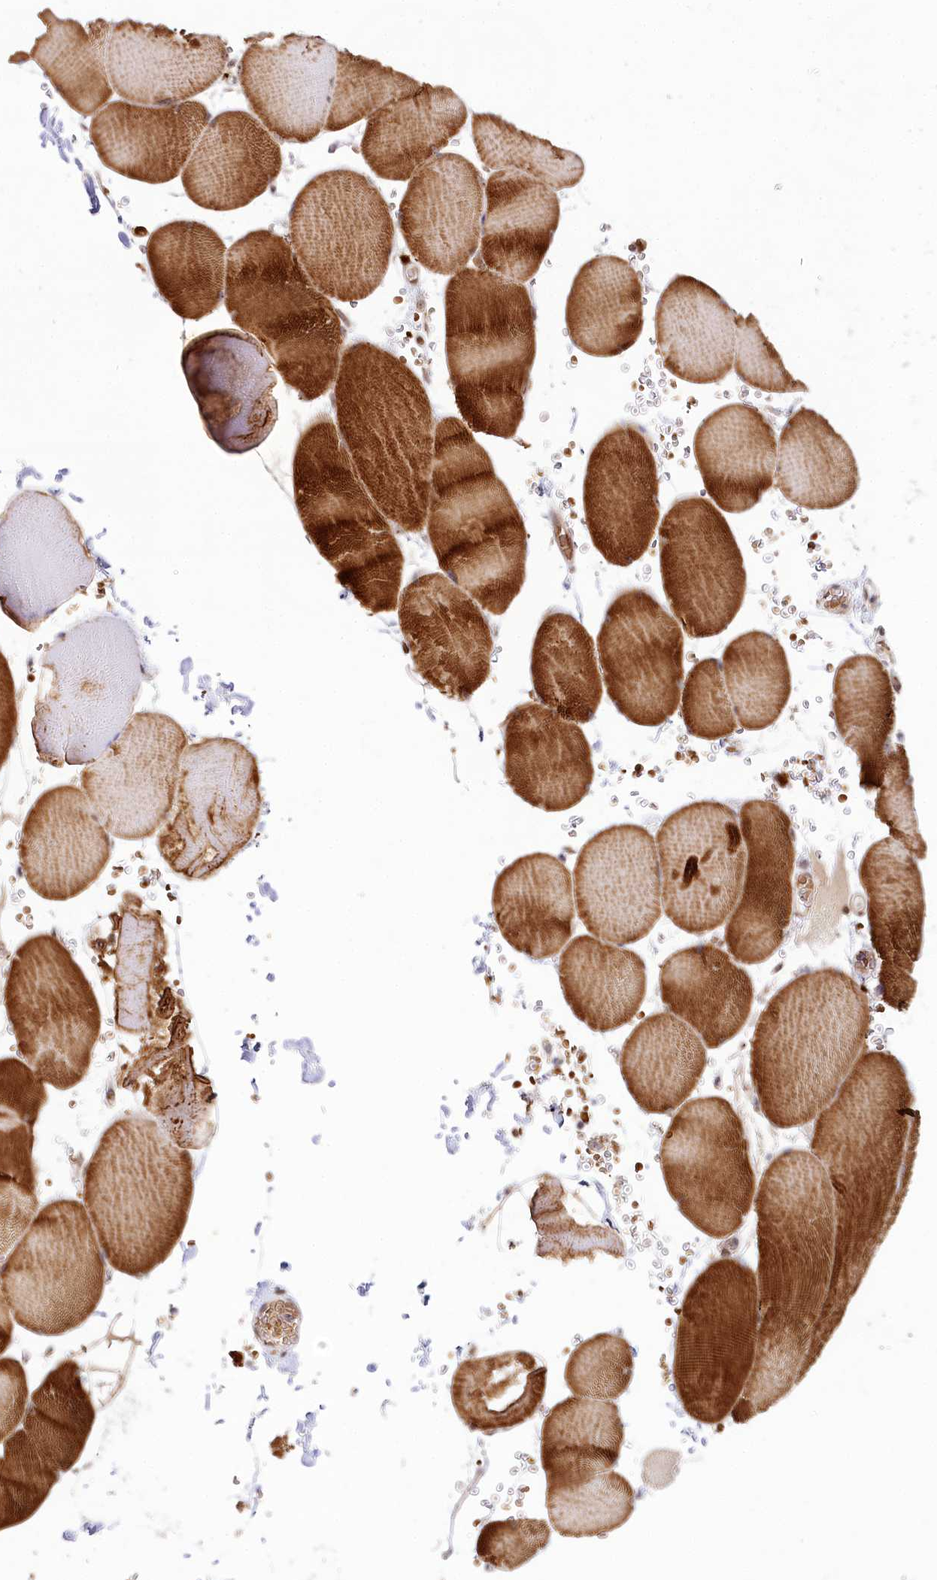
{"staining": {"intensity": "strong", "quantity": ">75%", "location": "cytoplasmic/membranous"}, "tissue": "skeletal muscle", "cell_type": "Myocytes", "image_type": "normal", "snomed": [{"axis": "morphology", "description": "Normal tissue, NOS"}, {"axis": "topography", "description": "Skeletal muscle"}, {"axis": "topography", "description": "Head-Neck"}], "caption": "Myocytes display strong cytoplasmic/membranous positivity in approximately >75% of cells in normal skeletal muscle.", "gene": "WDR36", "patient": {"sex": "male", "age": 66}}